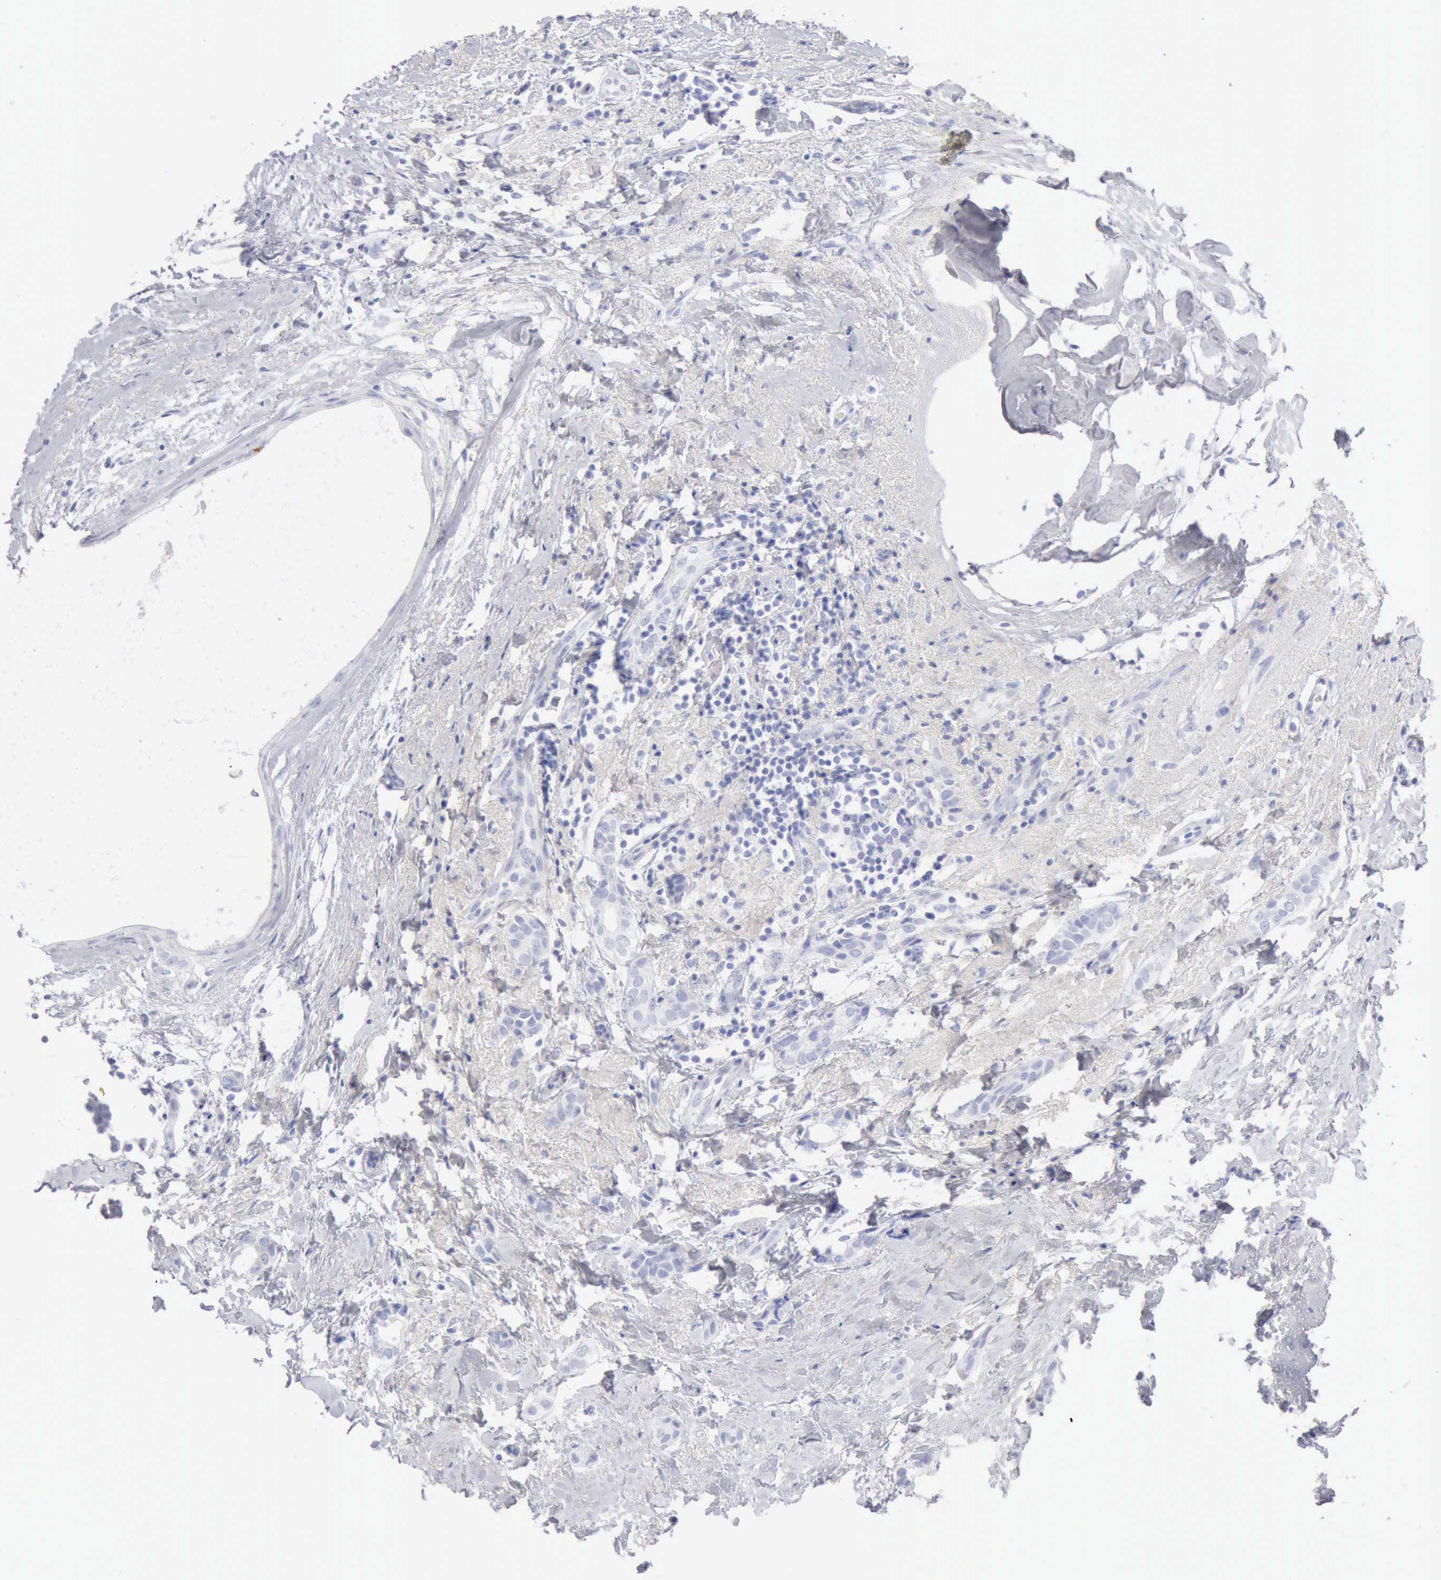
{"staining": {"intensity": "negative", "quantity": "none", "location": "none"}, "tissue": "breast cancer", "cell_type": "Tumor cells", "image_type": "cancer", "snomed": [{"axis": "morphology", "description": "Duct carcinoma"}, {"axis": "topography", "description": "Breast"}], "caption": "The IHC histopathology image has no significant staining in tumor cells of breast cancer (intraductal carcinoma) tissue.", "gene": "KRT10", "patient": {"sex": "female", "age": 54}}